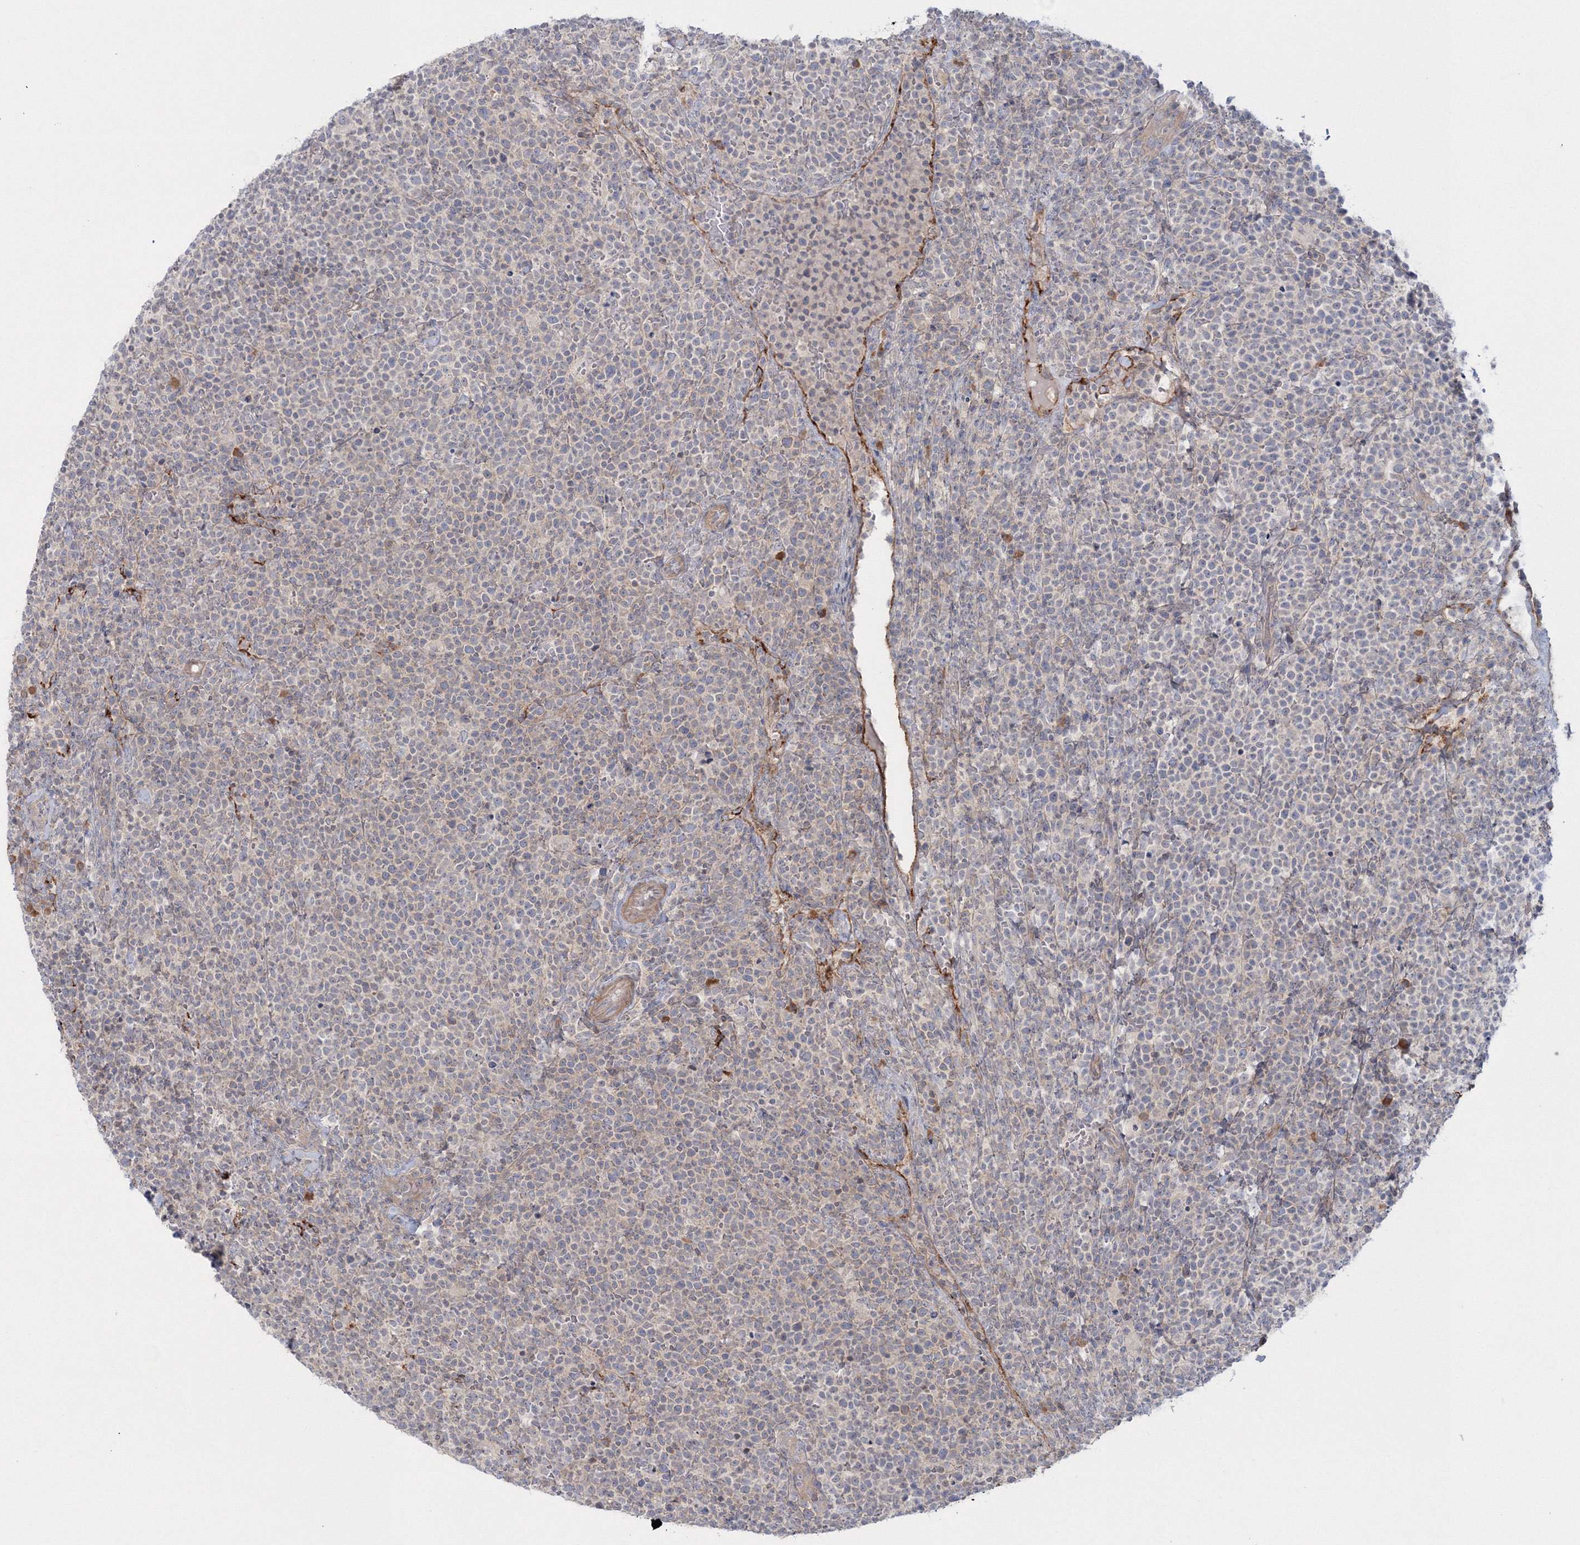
{"staining": {"intensity": "negative", "quantity": "none", "location": "none"}, "tissue": "lymphoma", "cell_type": "Tumor cells", "image_type": "cancer", "snomed": [{"axis": "morphology", "description": "Malignant lymphoma, non-Hodgkin's type, High grade"}, {"axis": "topography", "description": "Lymph node"}], "caption": "Immunohistochemistry image of lymphoma stained for a protein (brown), which displays no positivity in tumor cells.", "gene": "IPMK", "patient": {"sex": "male", "age": 61}}